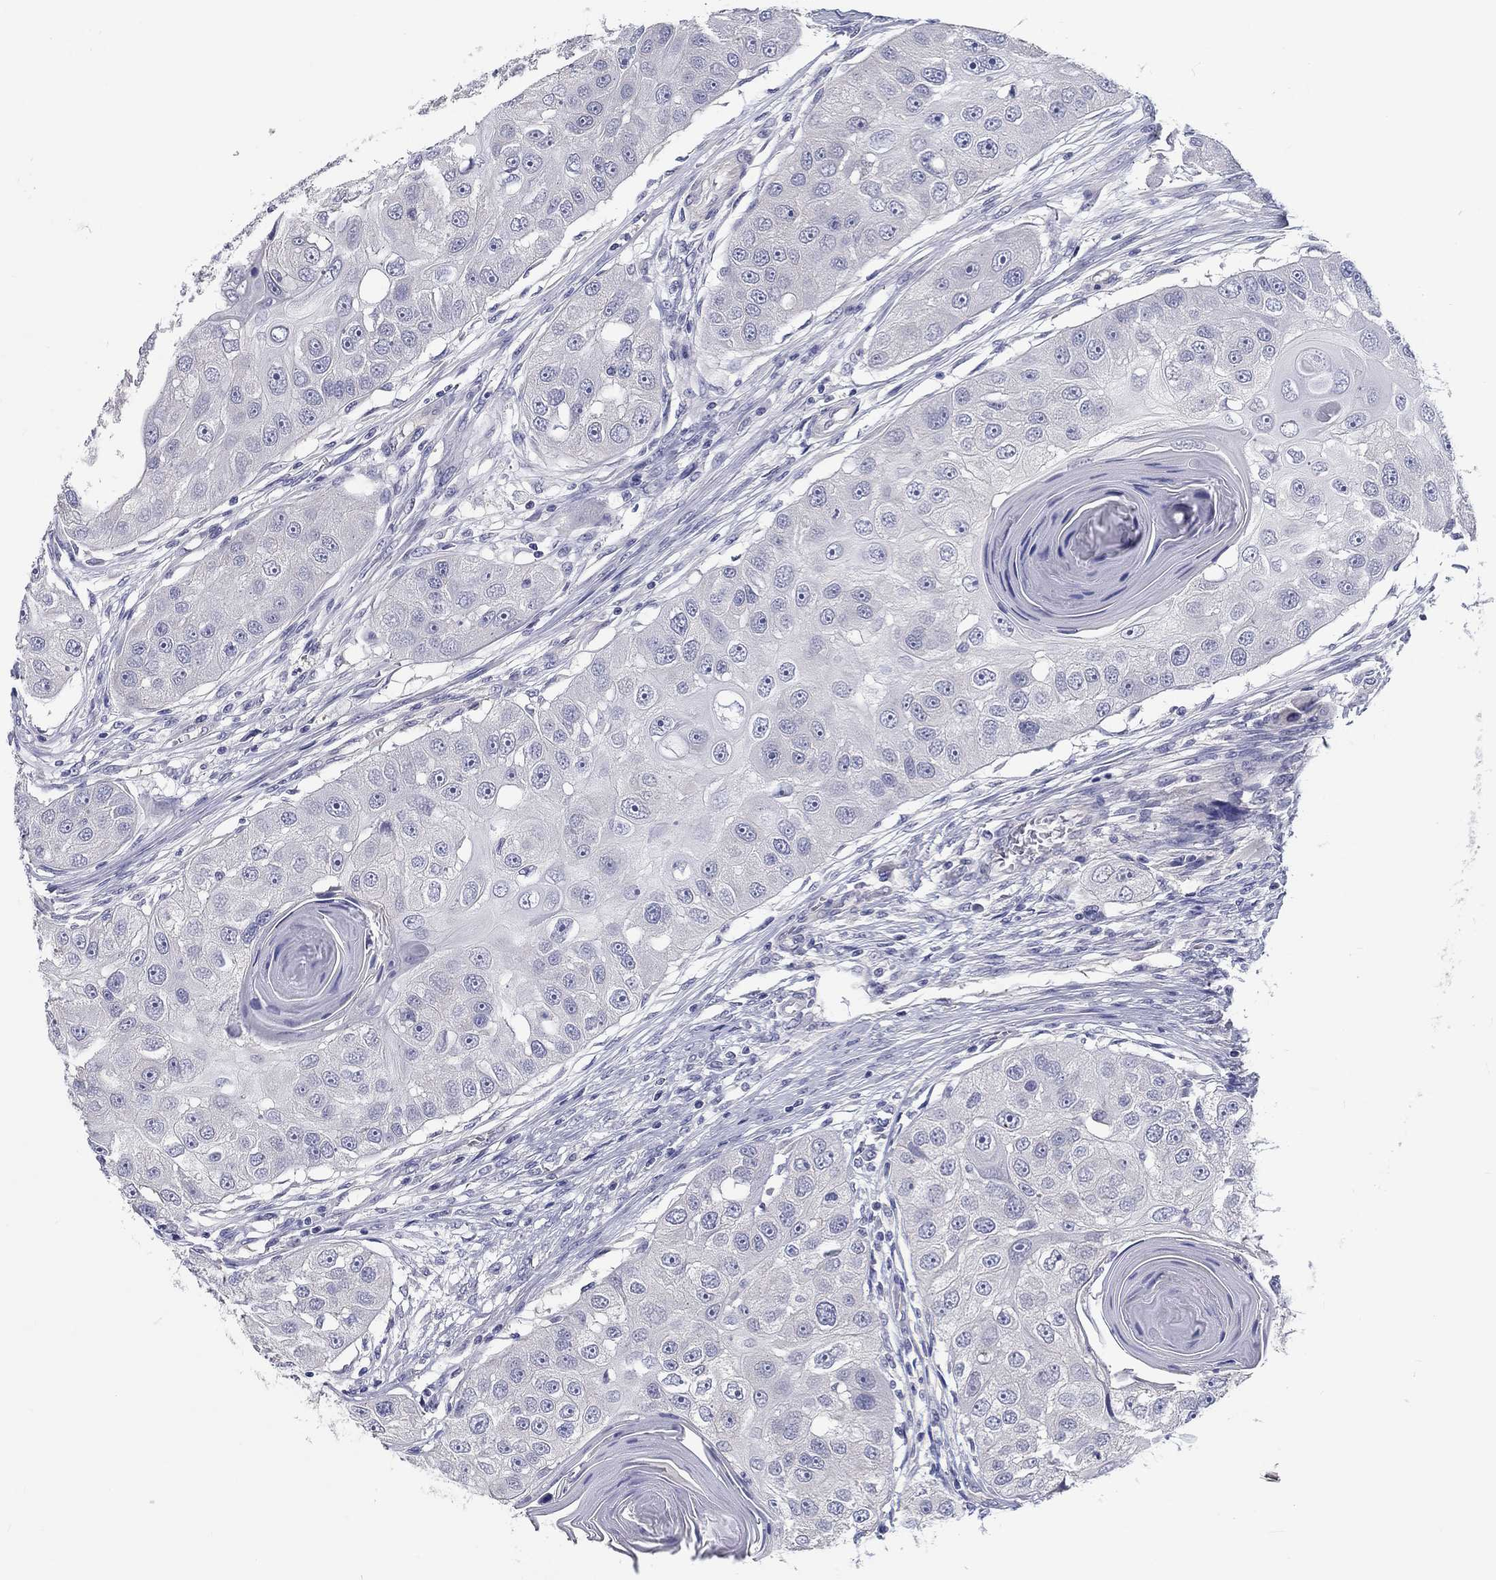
{"staining": {"intensity": "negative", "quantity": "none", "location": "none"}, "tissue": "head and neck cancer", "cell_type": "Tumor cells", "image_type": "cancer", "snomed": [{"axis": "morphology", "description": "Normal tissue, NOS"}, {"axis": "morphology", "description": "Squamous cell carcinoma, NOS"}, {"axis": "topography", "description": "Skeletal muscle"}, {"axis": "topography", "description": "Head-Neck"}], "caption": "DAB immunohistochemical staining of head and neck cancer reveals no significant positivity in tumor cells. (DAB (3,3'-diaminobenzidine) IHC with hematoxylin counter stain).", "gene": "CRYGD", "patient": {"sex": "male", "age": 51}}